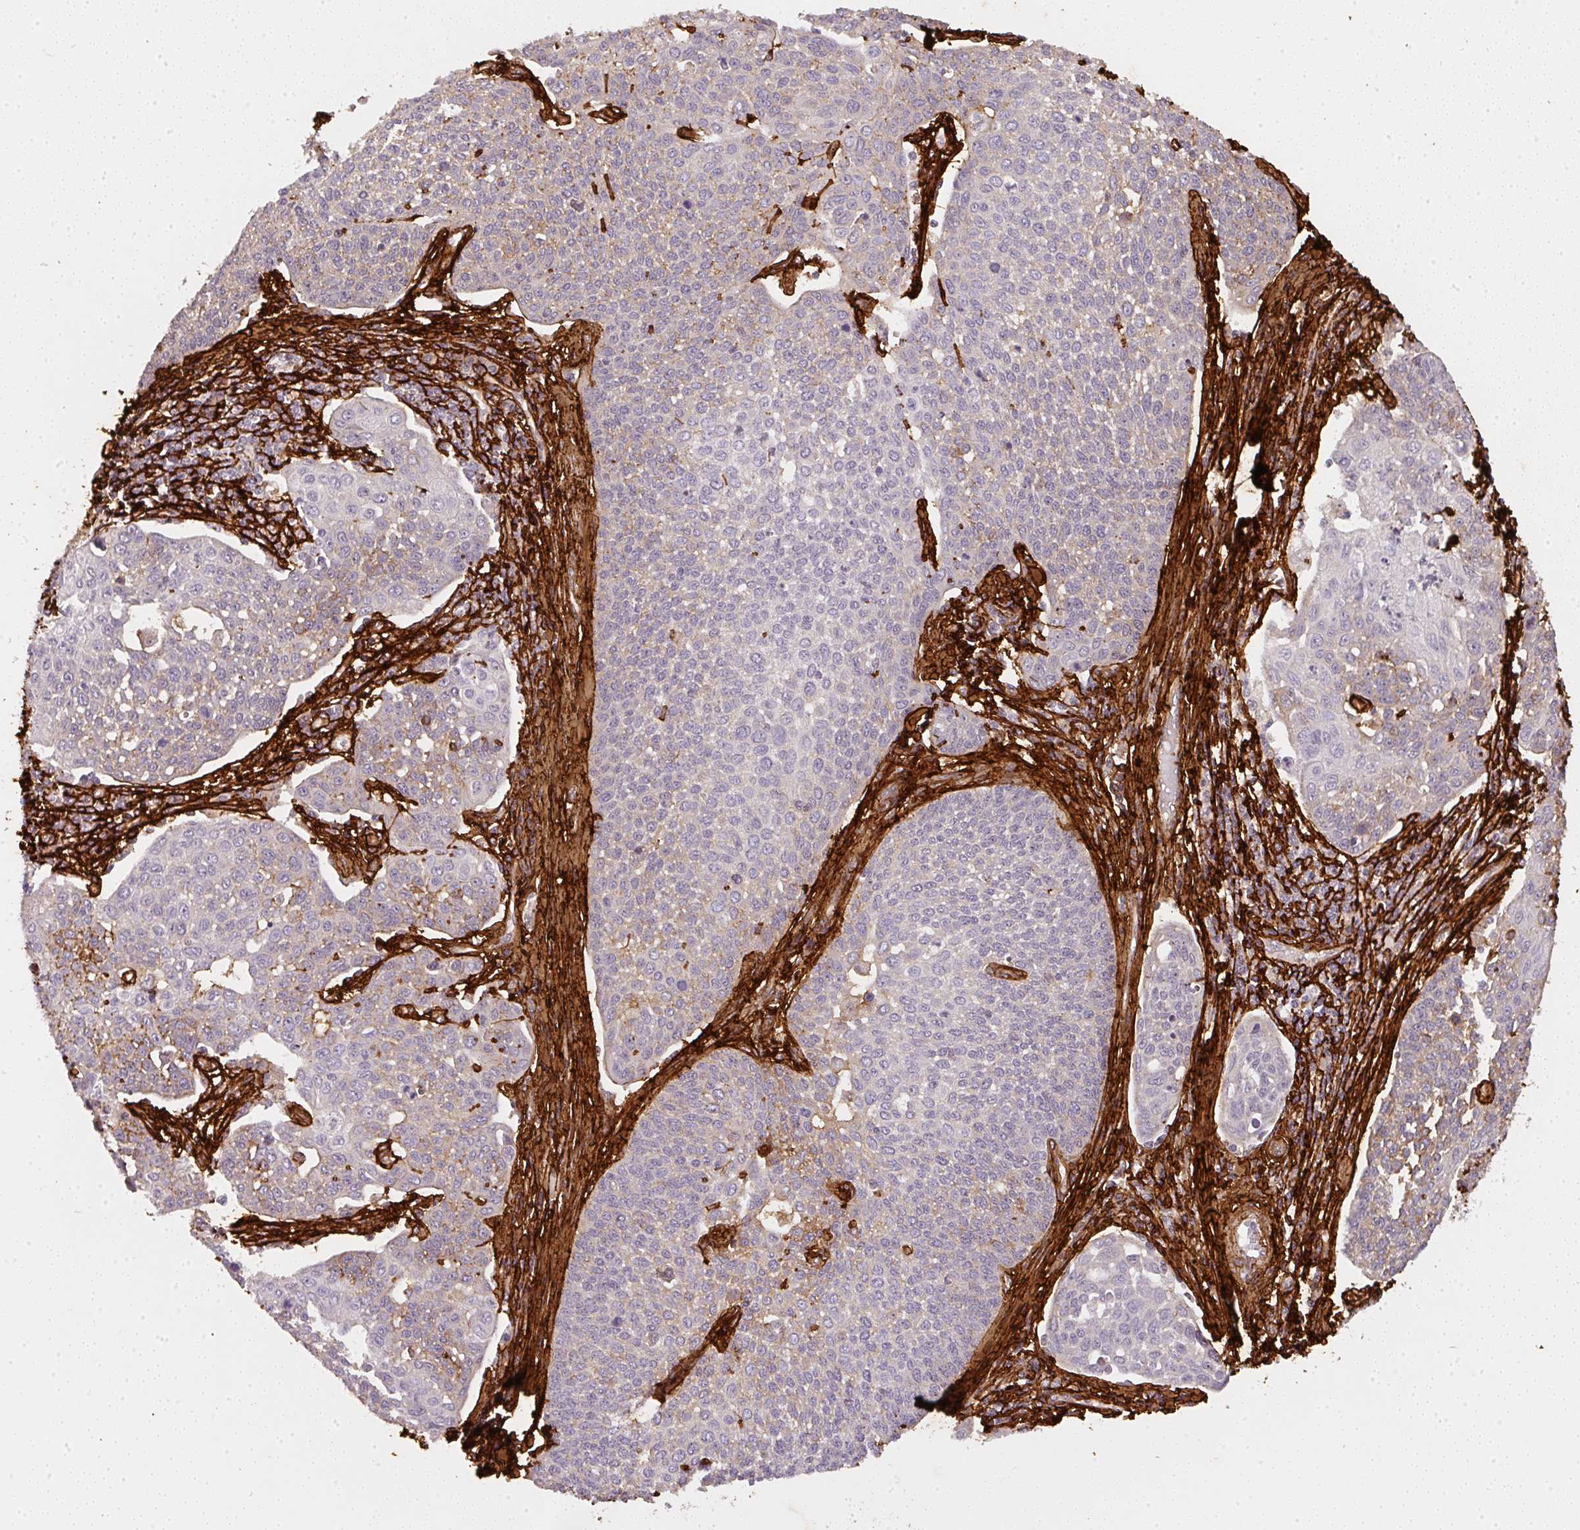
{"staining": {"intensity": "weak", "quantity": "<25%", "location": "cytoplasmic/membranous"}, "tissue": "cervical cancer", "cell_type": "Tumor cells", "image_type": "cancer", "snomed": [{"axis": "morphology", "description": "Squamous cell carcinoma, NOS"}, {"axis": "topography", "description": "Cervix"}], "caption": "DAB (3,3'-diaminobenzidine) immunohistochemical staining of human squamous cell carcinoma (cervical) displays no significant staining in tumor cells.", "gene": "COL3A1", "patient": {"sex": "female", "age": 34}}